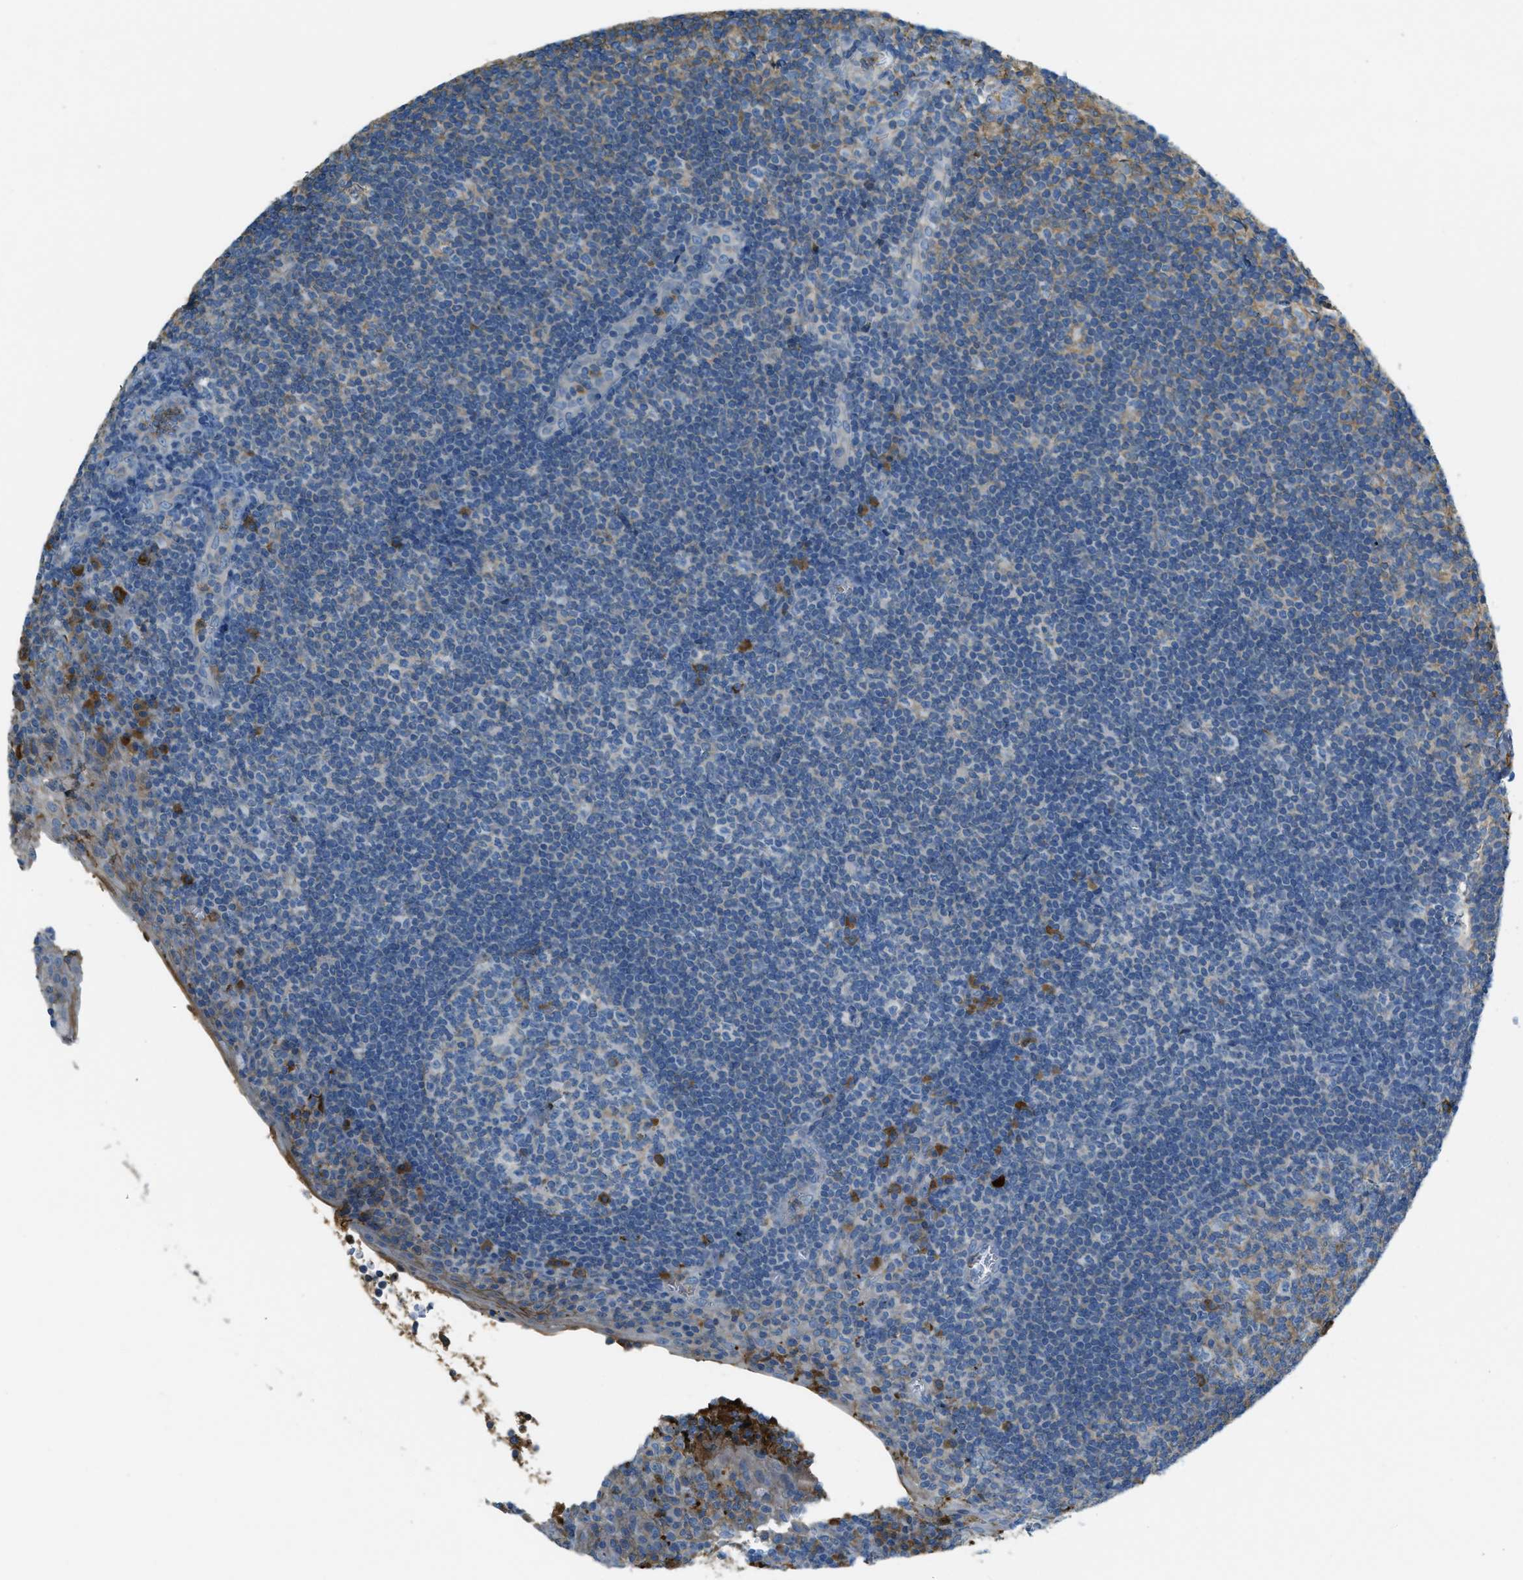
{"staining": {"intensity": "strong", "quantity": "<25%", "location": "cytoplasmic/membranous"}, "tissue": "tonsil", "cell_type": "Germinal center cells", "image_type": "normal", "snomed": [{"axis": "morphology", "description": "Normal tissue, NOS"}, {"axis": "topography", "description": "Tonsil"}], "caption": "Strong cytoplasmic/membranous positivity is appreciated in about <25% of germinal center cells in benign tonsil. (Stains: DAB in brown, nuclei in blue, Microscopy: brightfield microscopy at high magnification).", "gene": "PRTN3", "patient": {"sex": "male", "age": 37}}